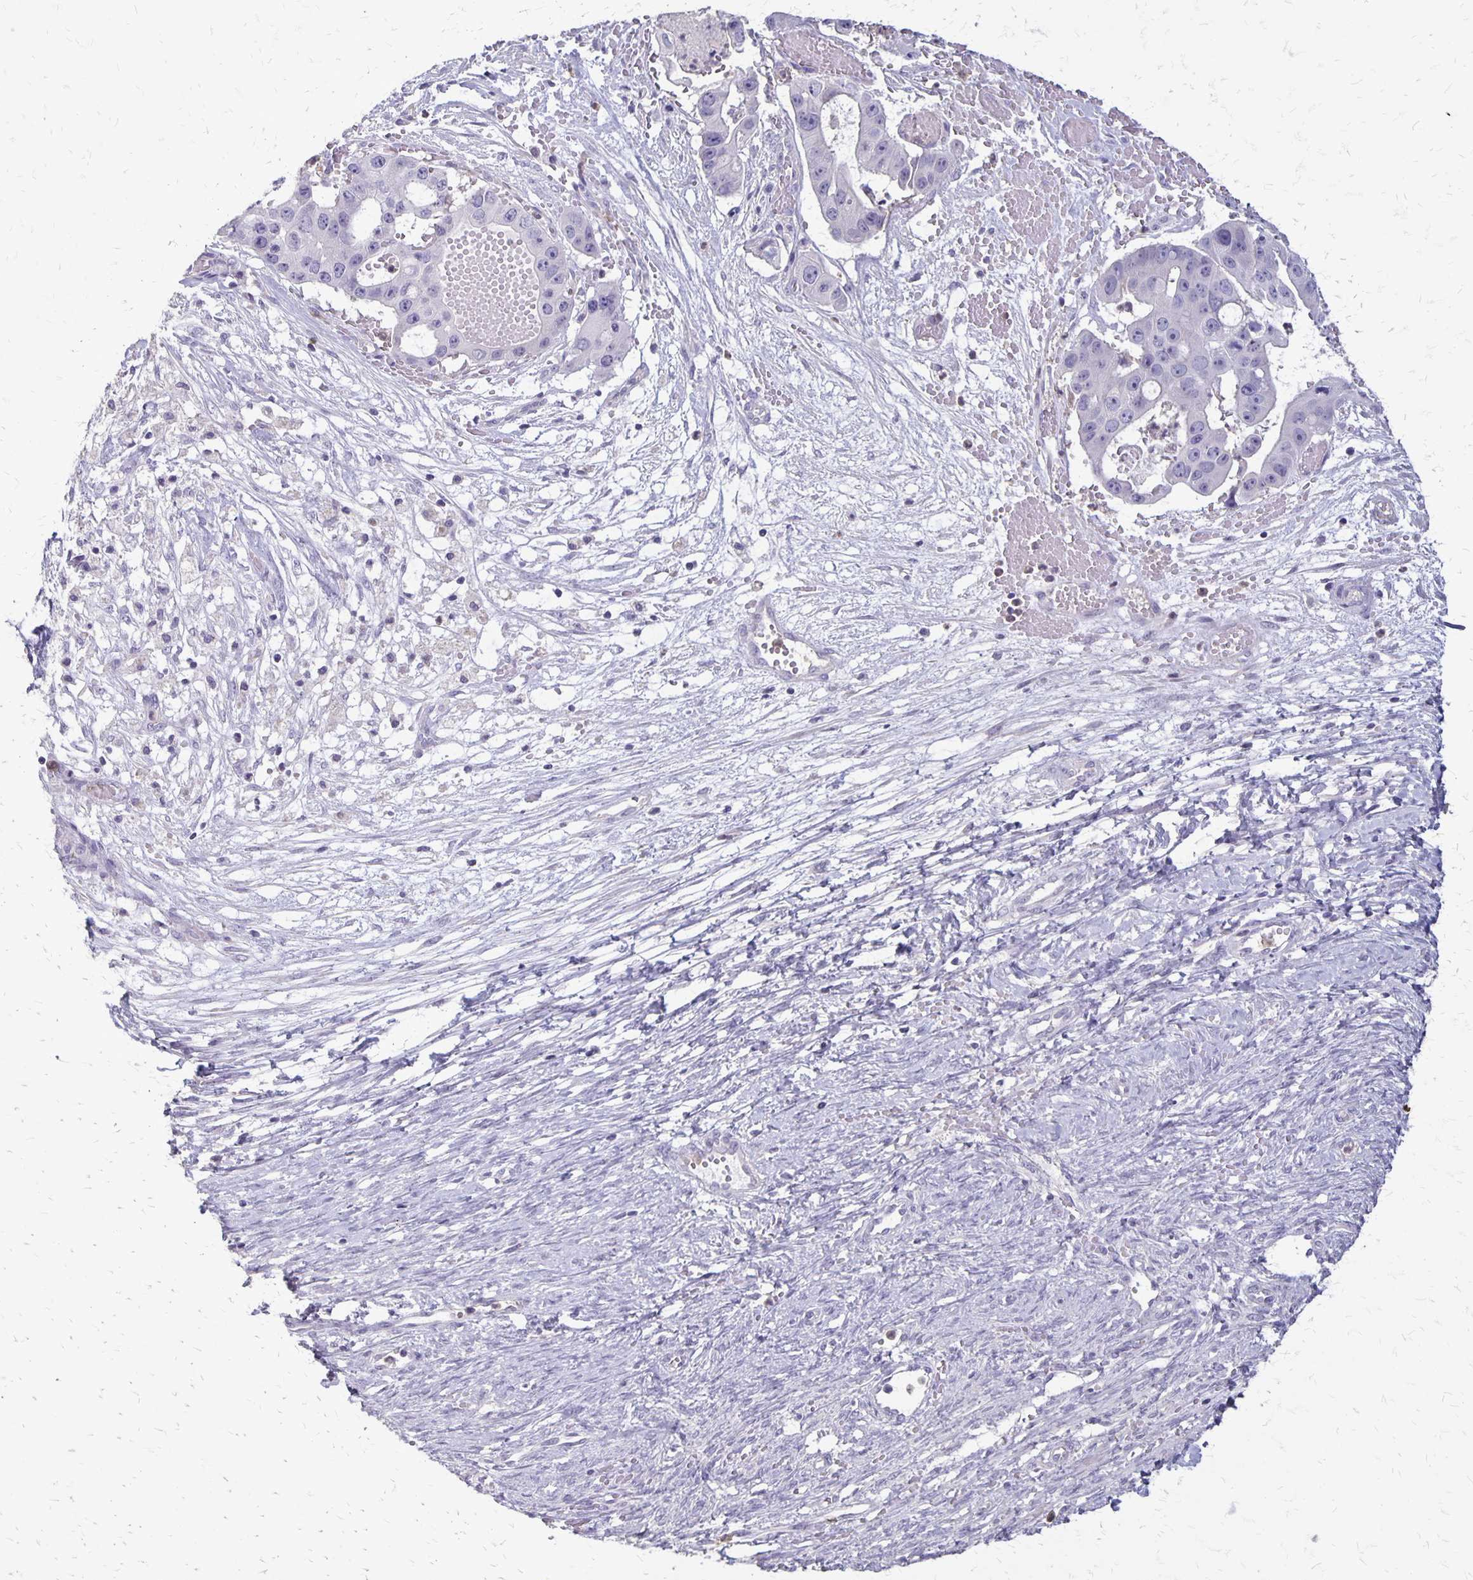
{"staining": {"intensity": "negative", "quantity": "none", "location": "none"}, "tissue": "ovarian cancer", "cell_type": "Tumor cells", "image_type": "cancer", "snomed": [{"axis": "morphology", "description": "Cystadenocarcinoma, serous, NOS"}, {"axis": "topography", "description": "Ovary"}], "caption": "High magnification brightfield microscopy of ovarian serous cystadenocarcinoma stained with DAB (brown) and counterstained with hematoxylin (blue): tumor cells show no significant positivity.", "gene": "SEPTIN5", "patient": {"sex": "female", "age": 56}}